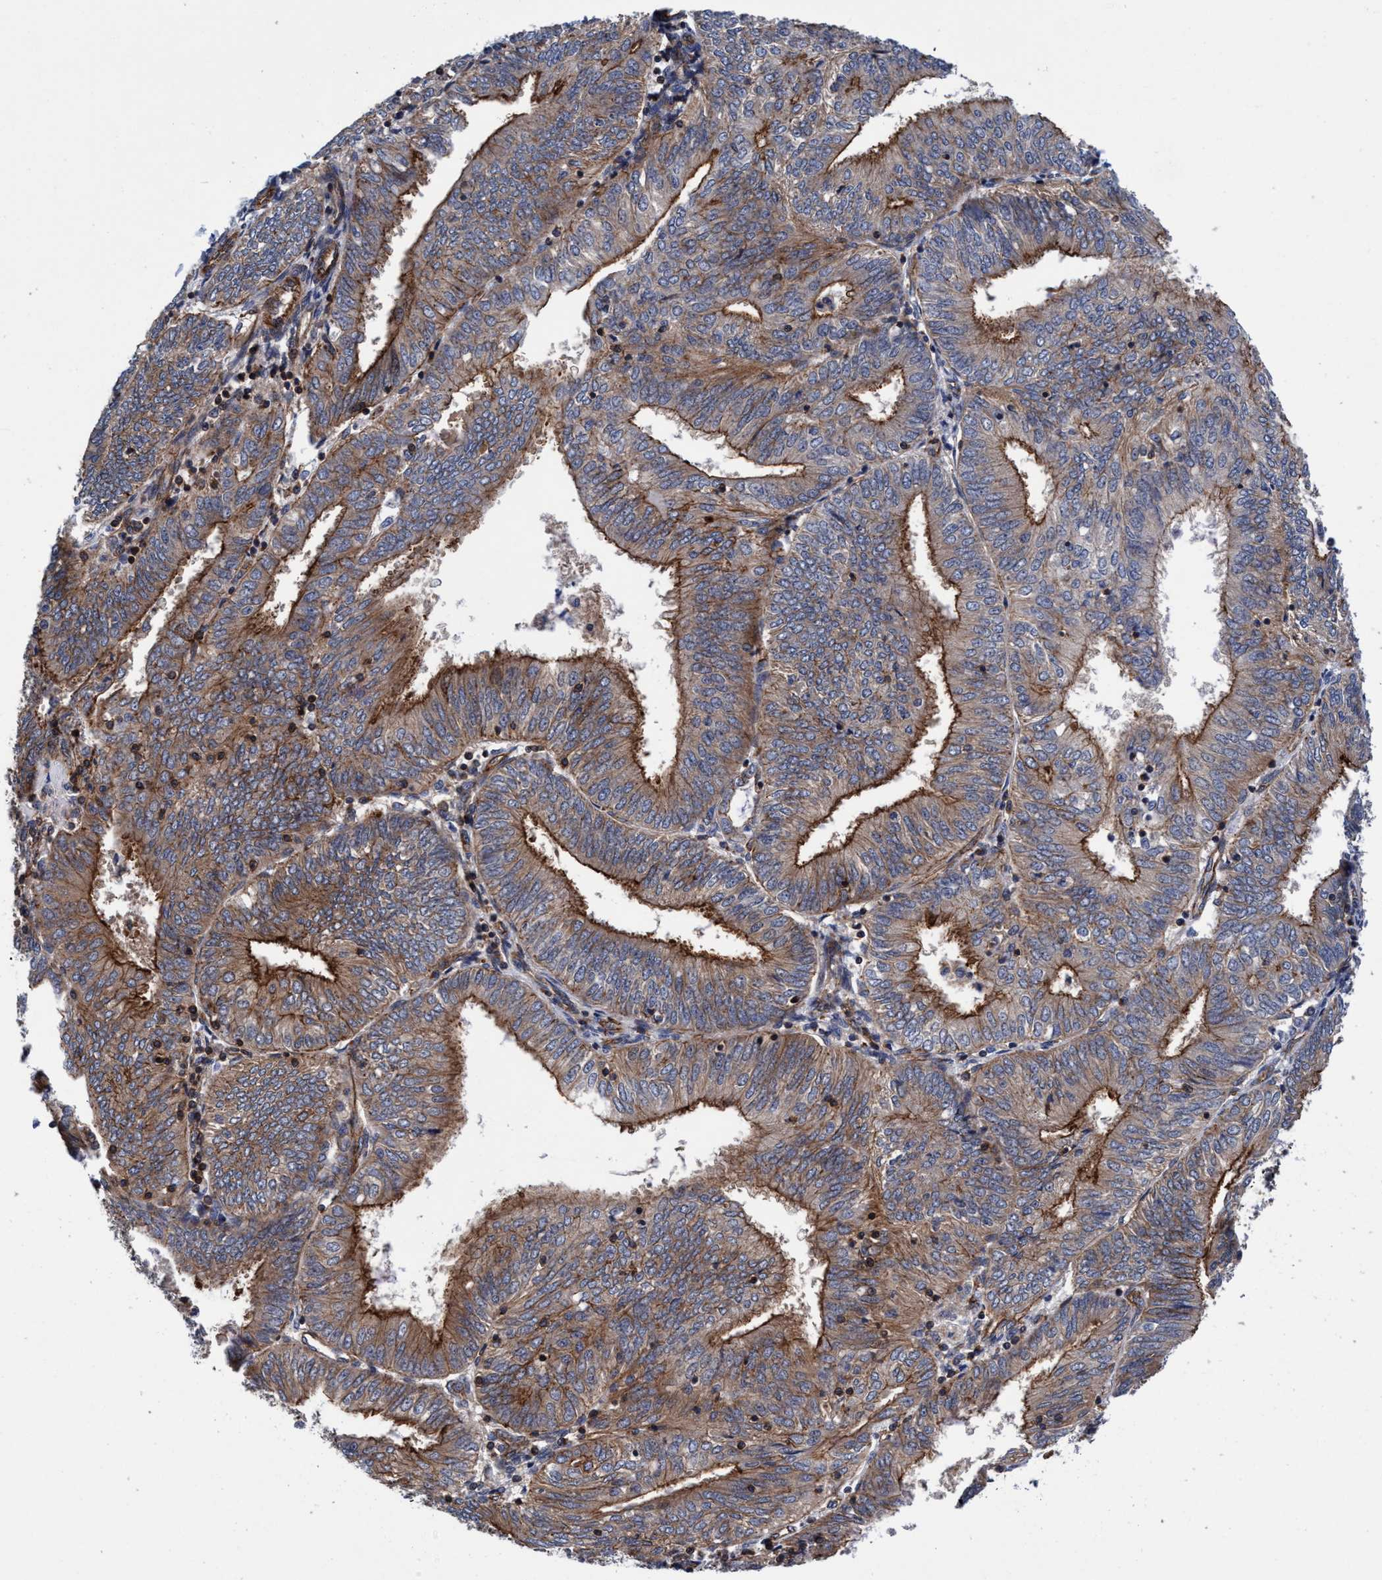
{"staining": {"intensity": "strong", "quantity": "25%-75%", "location": "cytoplasmic/membranous"}, "tissue": "endometrial cancer", "cell_type": "Tumor cells", "image_type": "cancer", "snomed": [{"axis": "morphology", "description": "Adenocarcinoma, NOS"}, {"axis": "topography", "description": "Endometrium"}], "caption": "The histopathology image demonstrates a brown stain indicating the presence of a protein in the cytoplasmic/membranous of tumor cells in endometrial cancer.", "gene": "MCM3AP", "patient": {"sex": "female", "age": 58}}